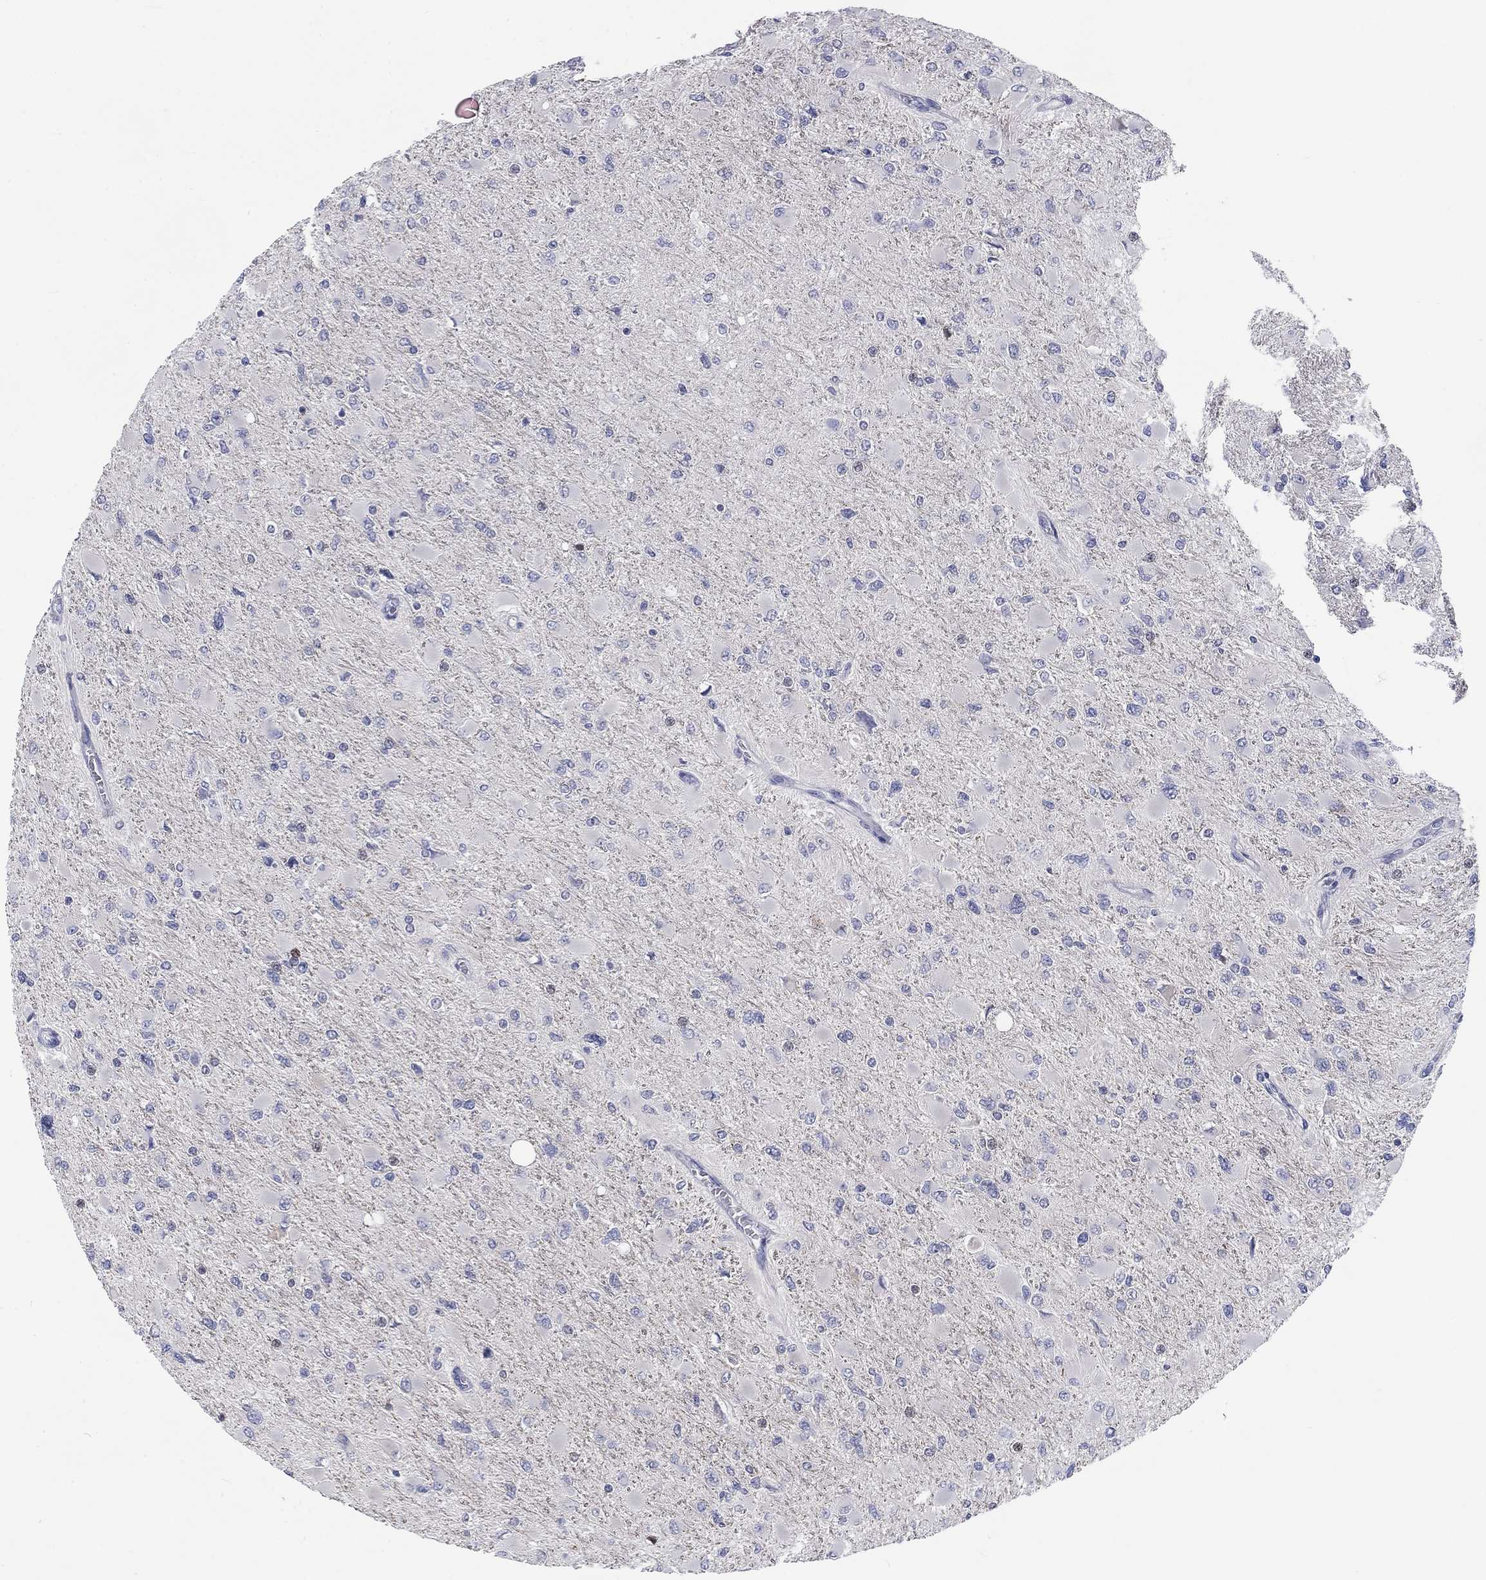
{"staining": {"intensity": "negative", "quantity": "none", "location": "none"}, "tissue": "glioma", "cell_type": "Tumor cells", "image_type": "cancer", "snomed": [{"axis": "morphology", "description": "Glioma, malignant, High grade"}, {"axis": "topography", "description": "Cerebral cortex"}], "caption": "Histopathology image shows no protein staining in tumor cells of glioma tissue. (DAB (3,3'-diaminobenzidine) immunohistochemistry (IHC), high magnification).", "gene": "CALB1", "patient": {"sex": "female", "age": 36}}